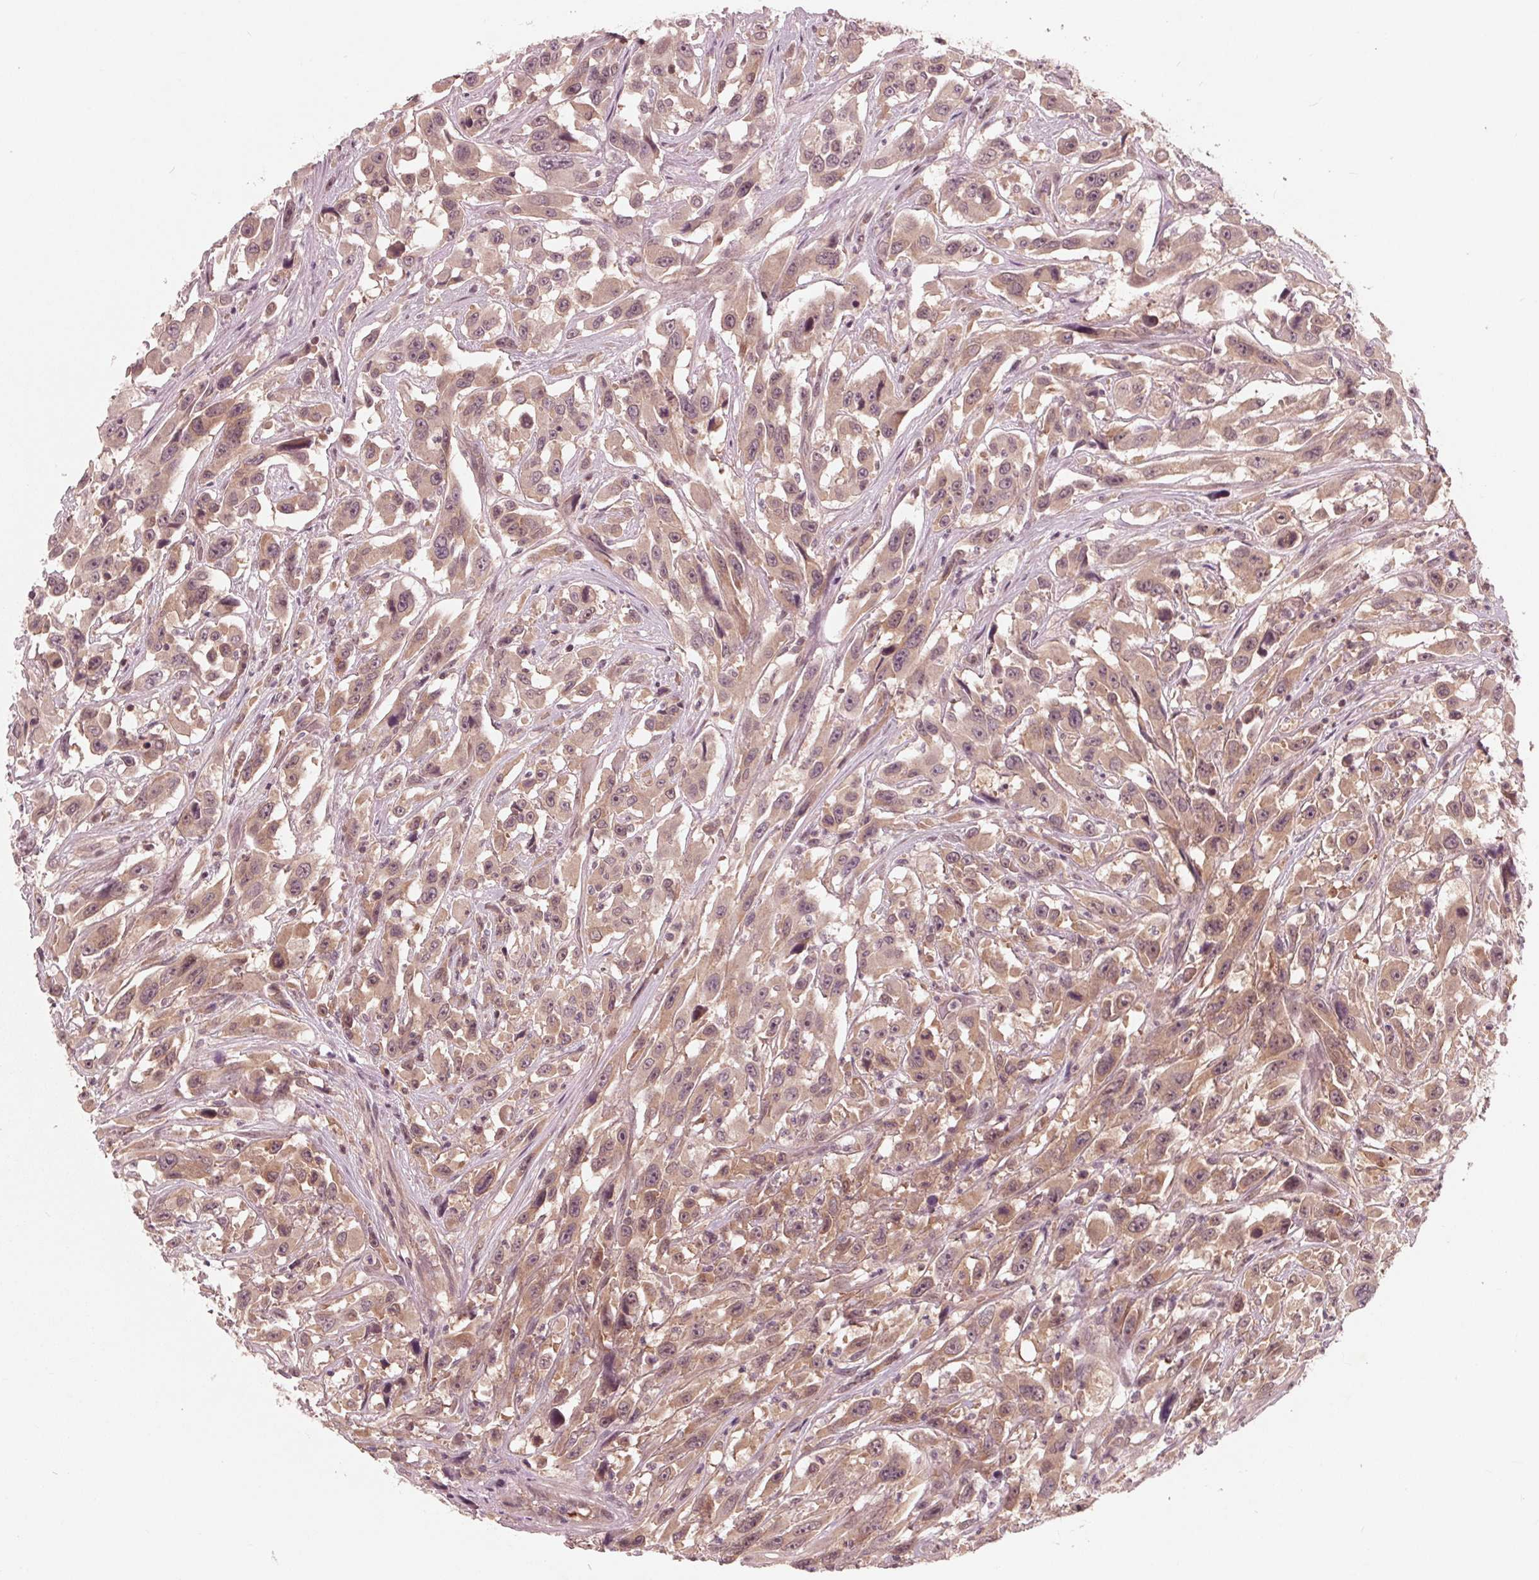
{"staining": {"intensity": "weak", "quantity": ">75%", "location": "cytoplasmic/membranous"}, "tissue": "urothelial cancer", "cell_type": "Tumor cells", "image_type": "cancer", "snomed": [{"axis": "morphology", "description": "Urothelial carcinoma, High grade"}, {"axis": "topography", "description": "Urinary bladder"}], "caption": "A histopathology image showing weak cytoplasmic/membranous staining in about >75% of tumor cells in urothelial cancer, as visualized by brown immunohistochemical staining.", "gene": "UBALD1", "patient": {"sex": "male", "age": 53}}